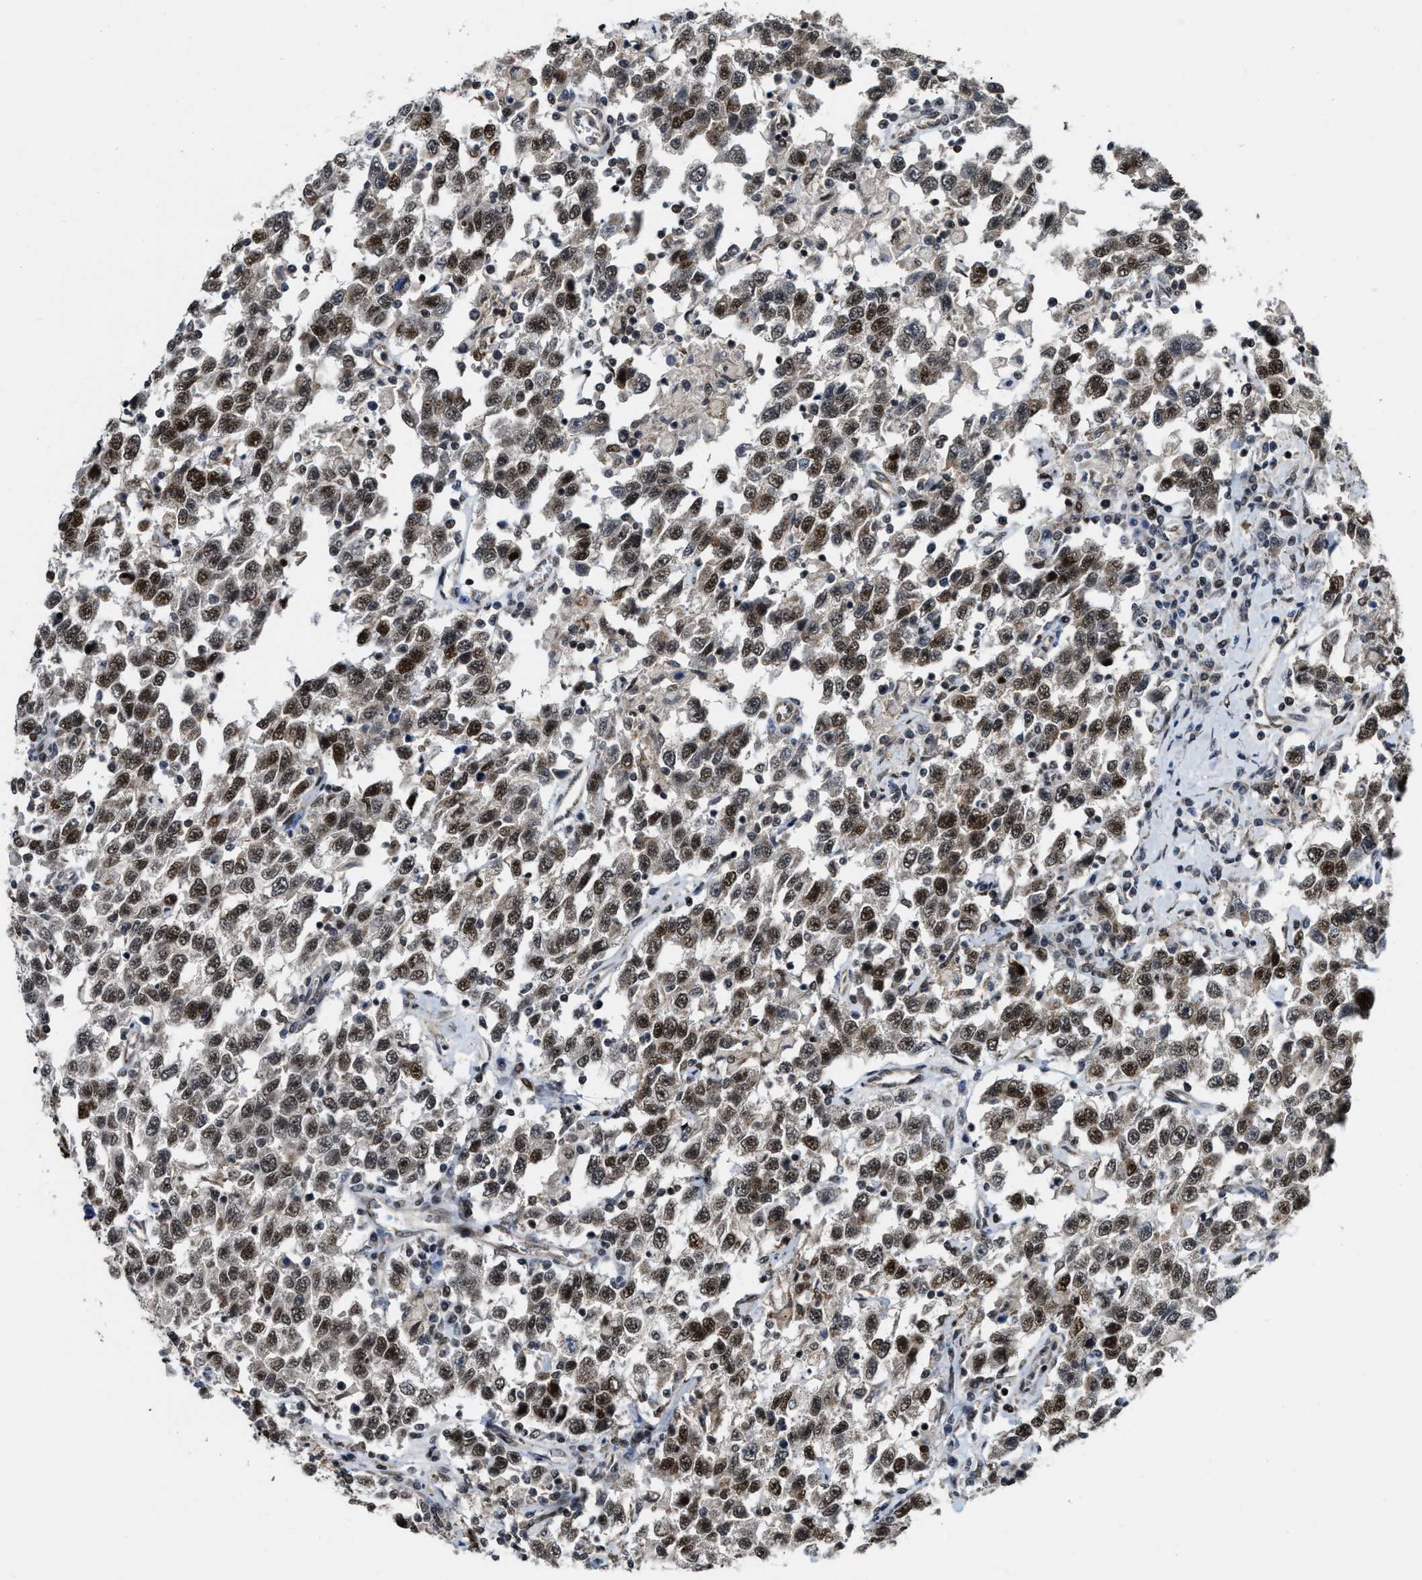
{"staining": {"intensity": "moderate", "quantity": ">75%", "location": "nuclear"}, "tissue": "testis cancer", "cell_type": "Tumor cells", "image_type": "cancer", "snomed": [{"axis": "morphology", "description": "Seminoma, NOS"}, {"axis": "topography", "description": "Testis"}], "caption": "Human seminoma (testis) stained with a brown dye exhibits moderate nuclear positive expression in approximately >75% of tumor cells.", "gene": "ZNF250", "patient": {"sex": "male", "age": 41}}